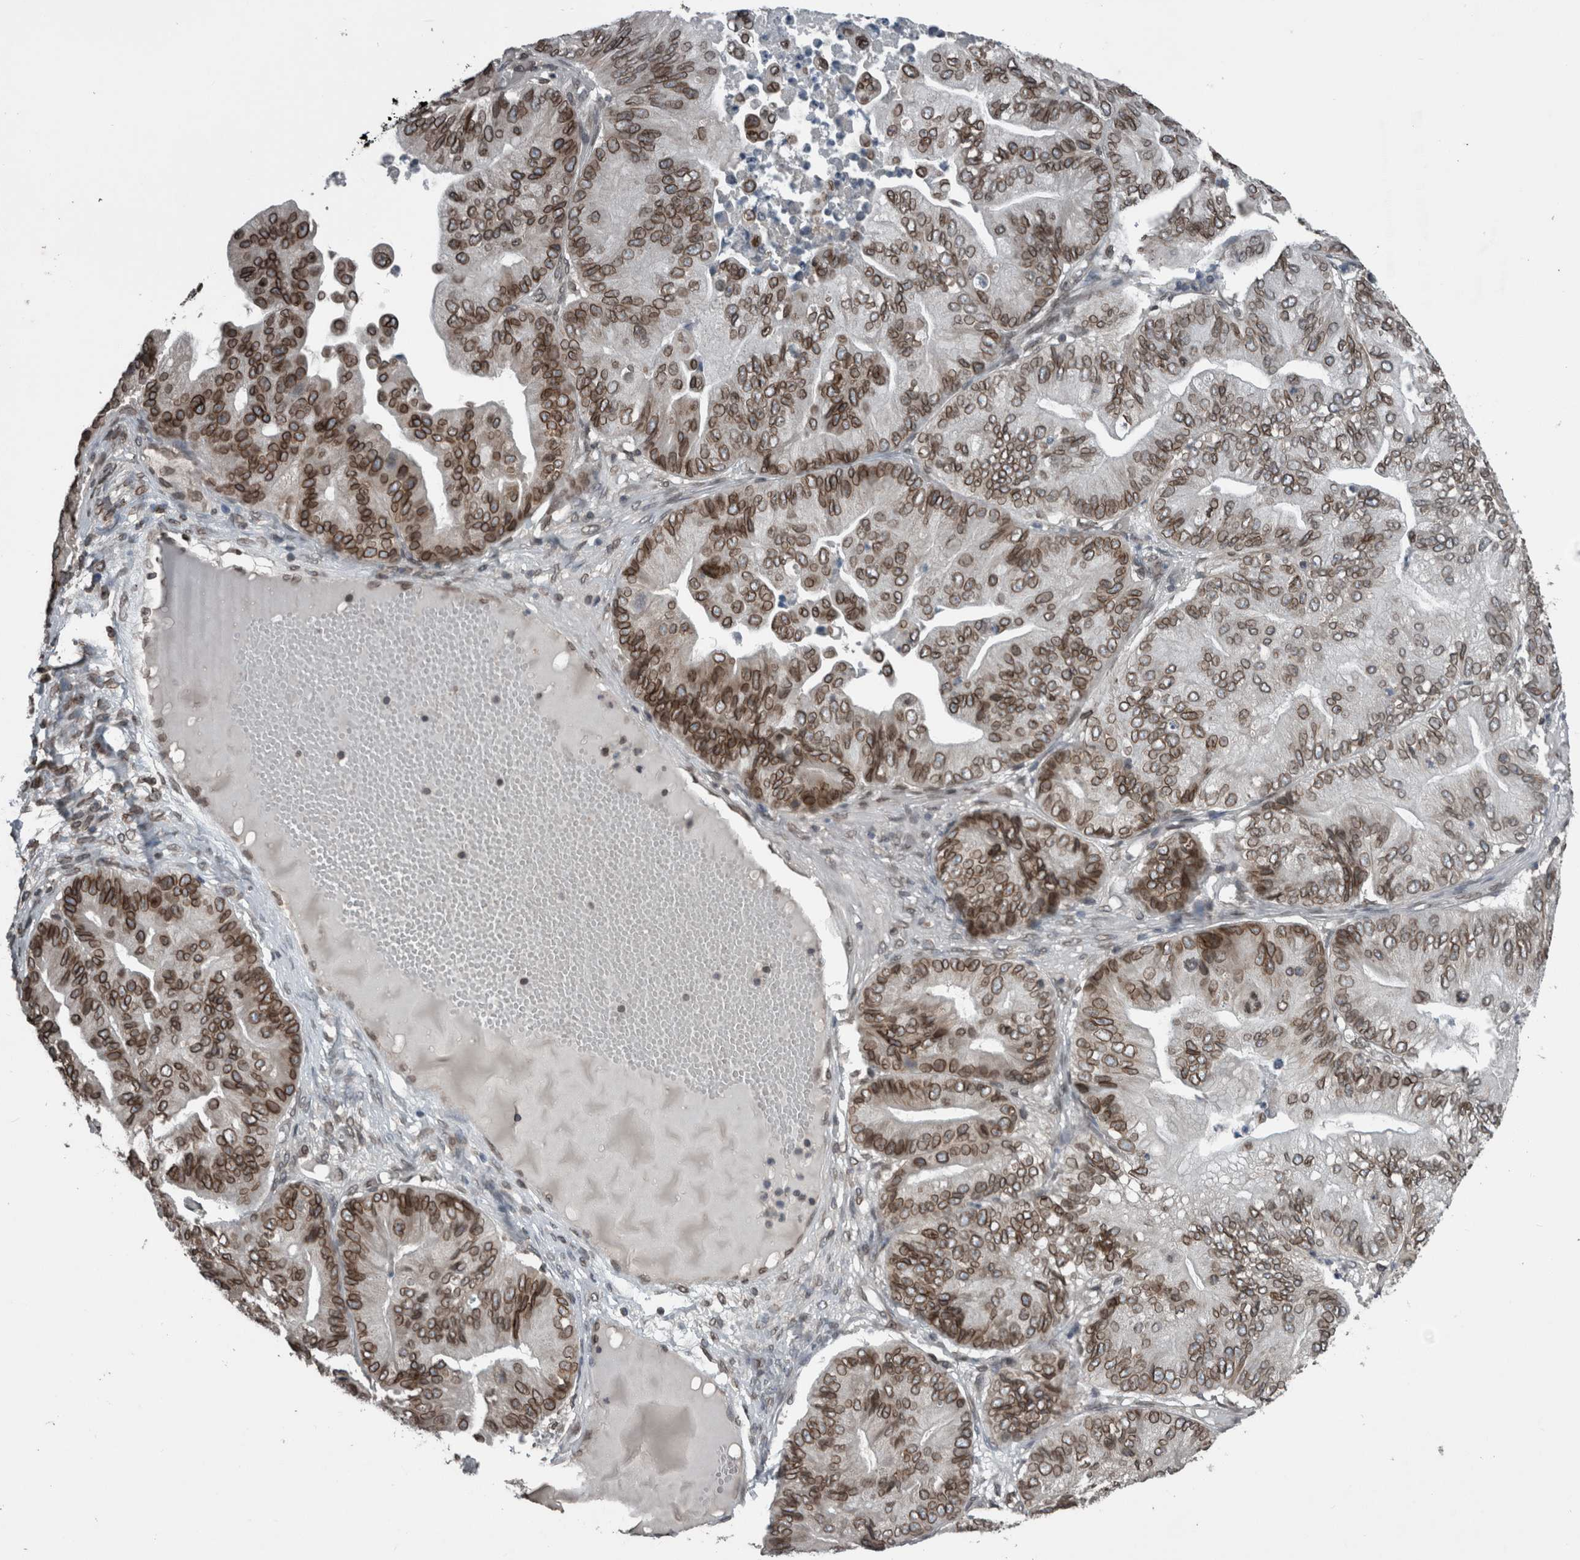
{"staining": {"intensity": "moderate", "quantity": ">75%", "location": "cytoplasmic/membranous,nuclear"}, "tissue": "ovarian cancer", "cell_type": "Tumor cells", "image_type": "cancer", "snomed": [{"axis": "morphology", "description": "Cystadenocarcinoma, mucinous, NOS"}, {"axis": "topography", "description": "Ovary"}], "caption": "This photomicrograph demonstrates immunohistochemistry (IHC) staining of mucinous cystadenocarcinoma (ovarian), with medium moderate cytoplasmic/membranous and nuclear positivity in approximately >75% of tumor cells.", "gene": "RANBP2", "patient": {"sex": "female", "age": 61}}